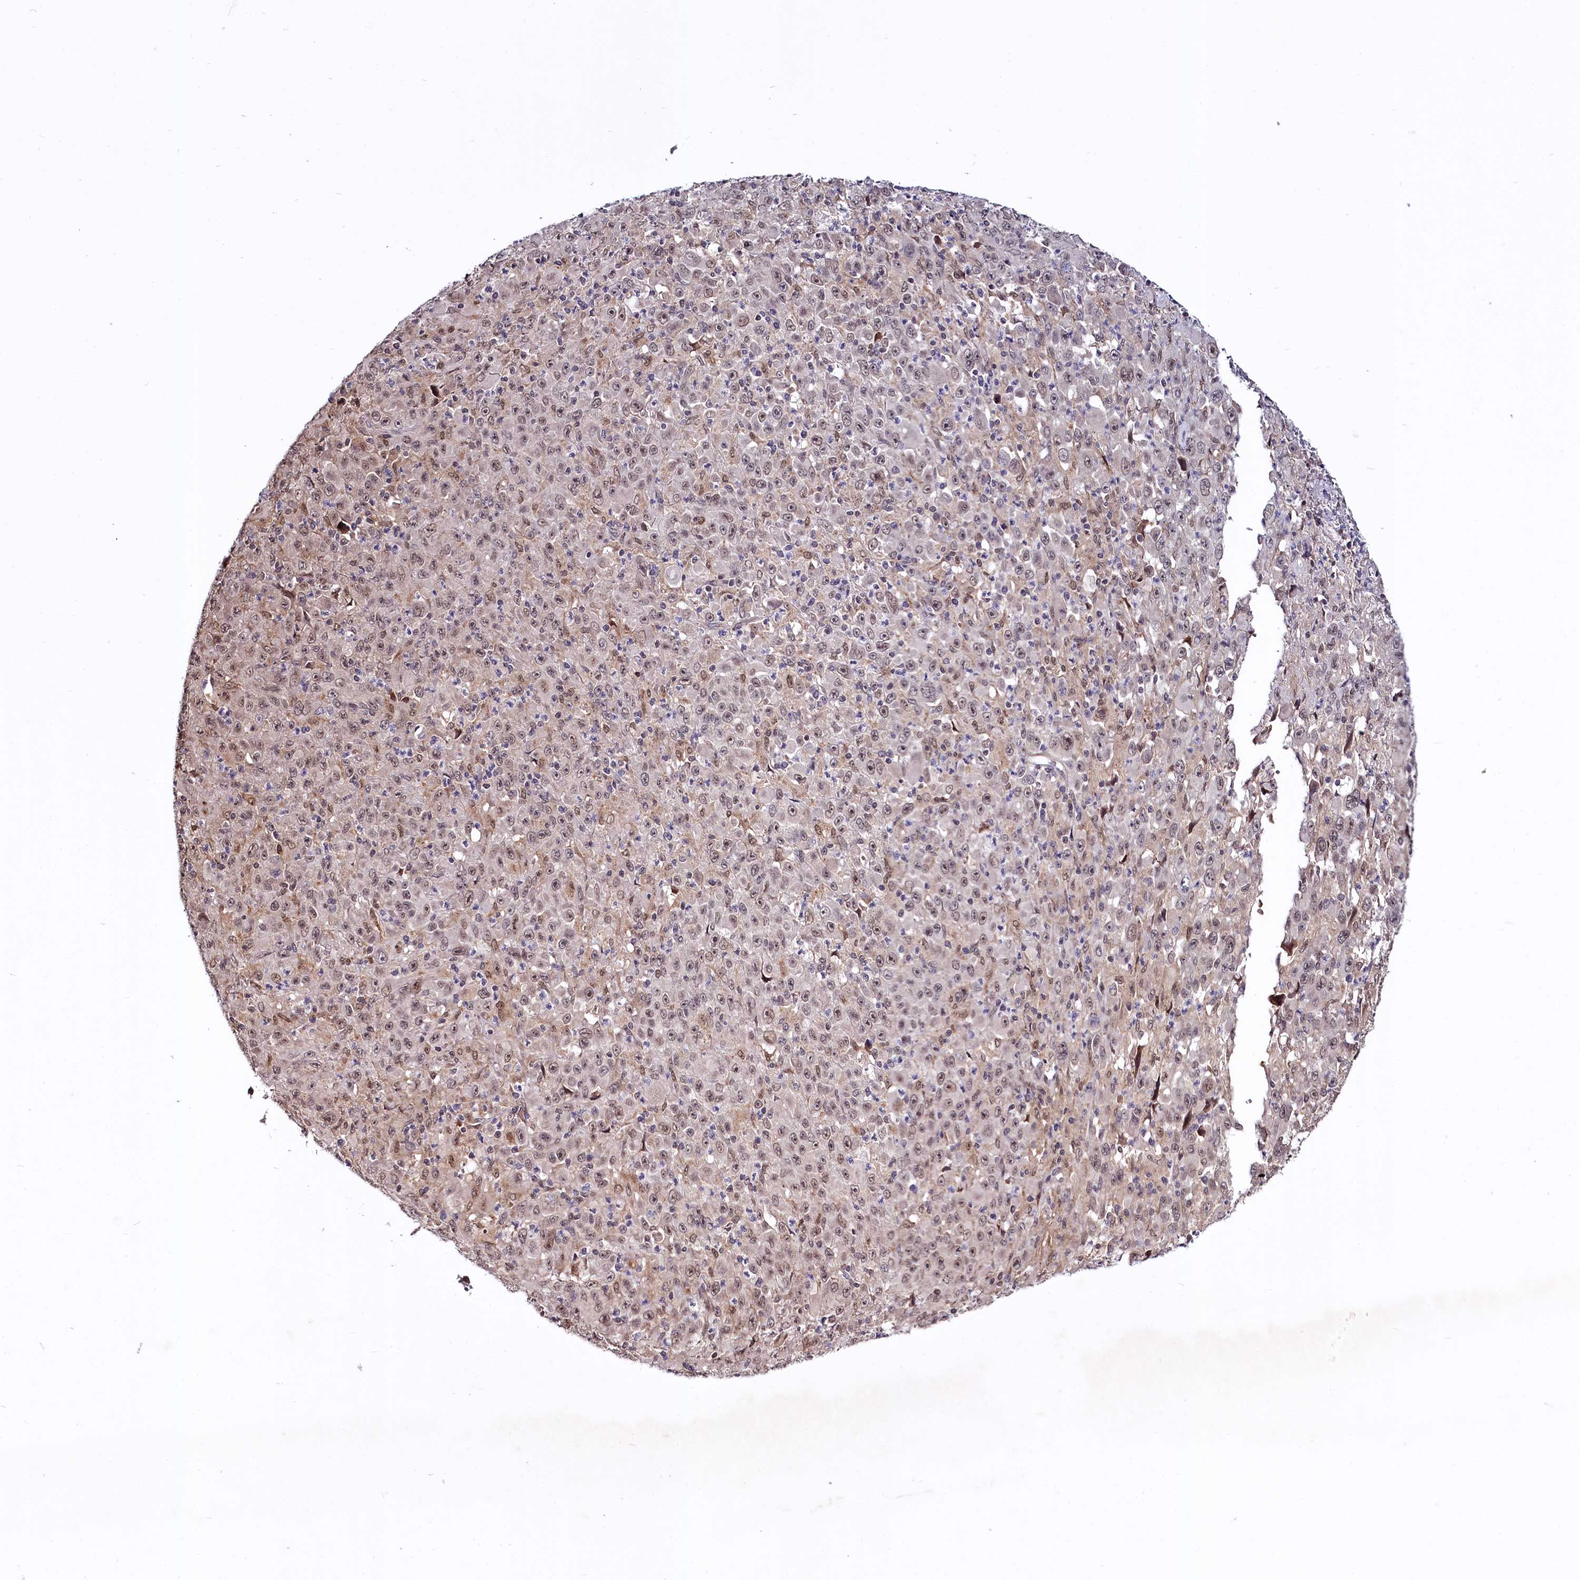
{"staining": {"intensity": "weak", "quantity": ">75%", "location": "nuclear"}, "tissue": "melanoma", "cell_type": "Tumor cells", "image_type": "cancer", "snomed": [{"axis": "morphology", "description": "Malignant melanoma, Metastatic site"}, {"axis": "topography", "description": "Skin"}], "caption": "Immunohistochemistry (IHC) of melanoma exhibits low levels of weak nuclear staining in about >75% of tumor cells. The protein is stained brown, and the nuclei are stained in blue (DAB IHC with brightfield microscopy, high magnification).", "gene": "UBE3A", "patient": {"sex": "female", "age": 56}}